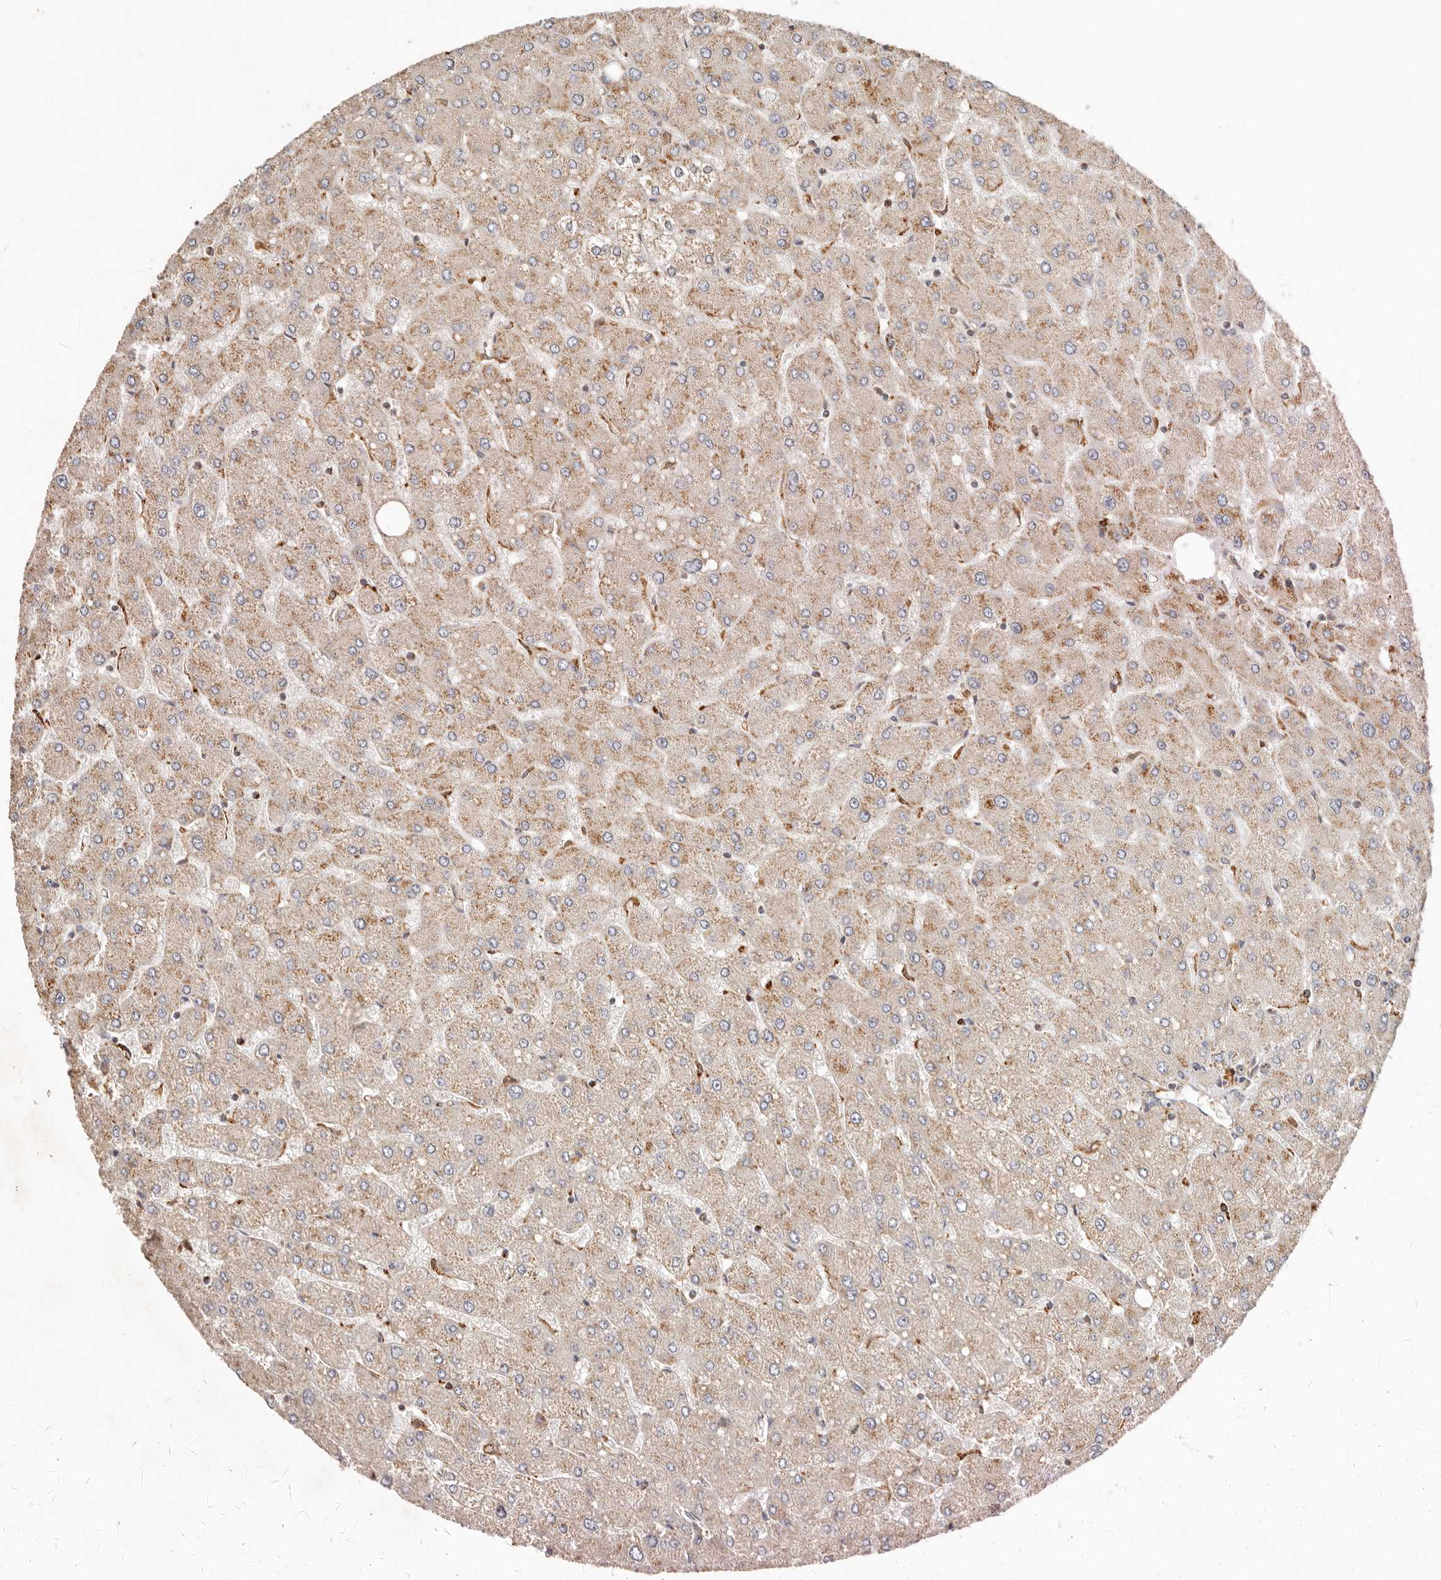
{"staining": {"intensity": "negative", "quantity": "none", "location": "none"}, "tissue": "liver", "cell_type": "Cholangiocytes", "image_type": "normal", "snomed": [{"axis": "morphology", "description": "Normal tissue, NOS"}, {"axis": "topography", "description": "Liver"}], "caption": "This is an immunohistochemistry (IHC) photomicrograph of unremarkable liver. There is no expression in cholangiocytes.", "gene": "ARHGEF10L", "patient": {"sex": "male", "age": 55}}